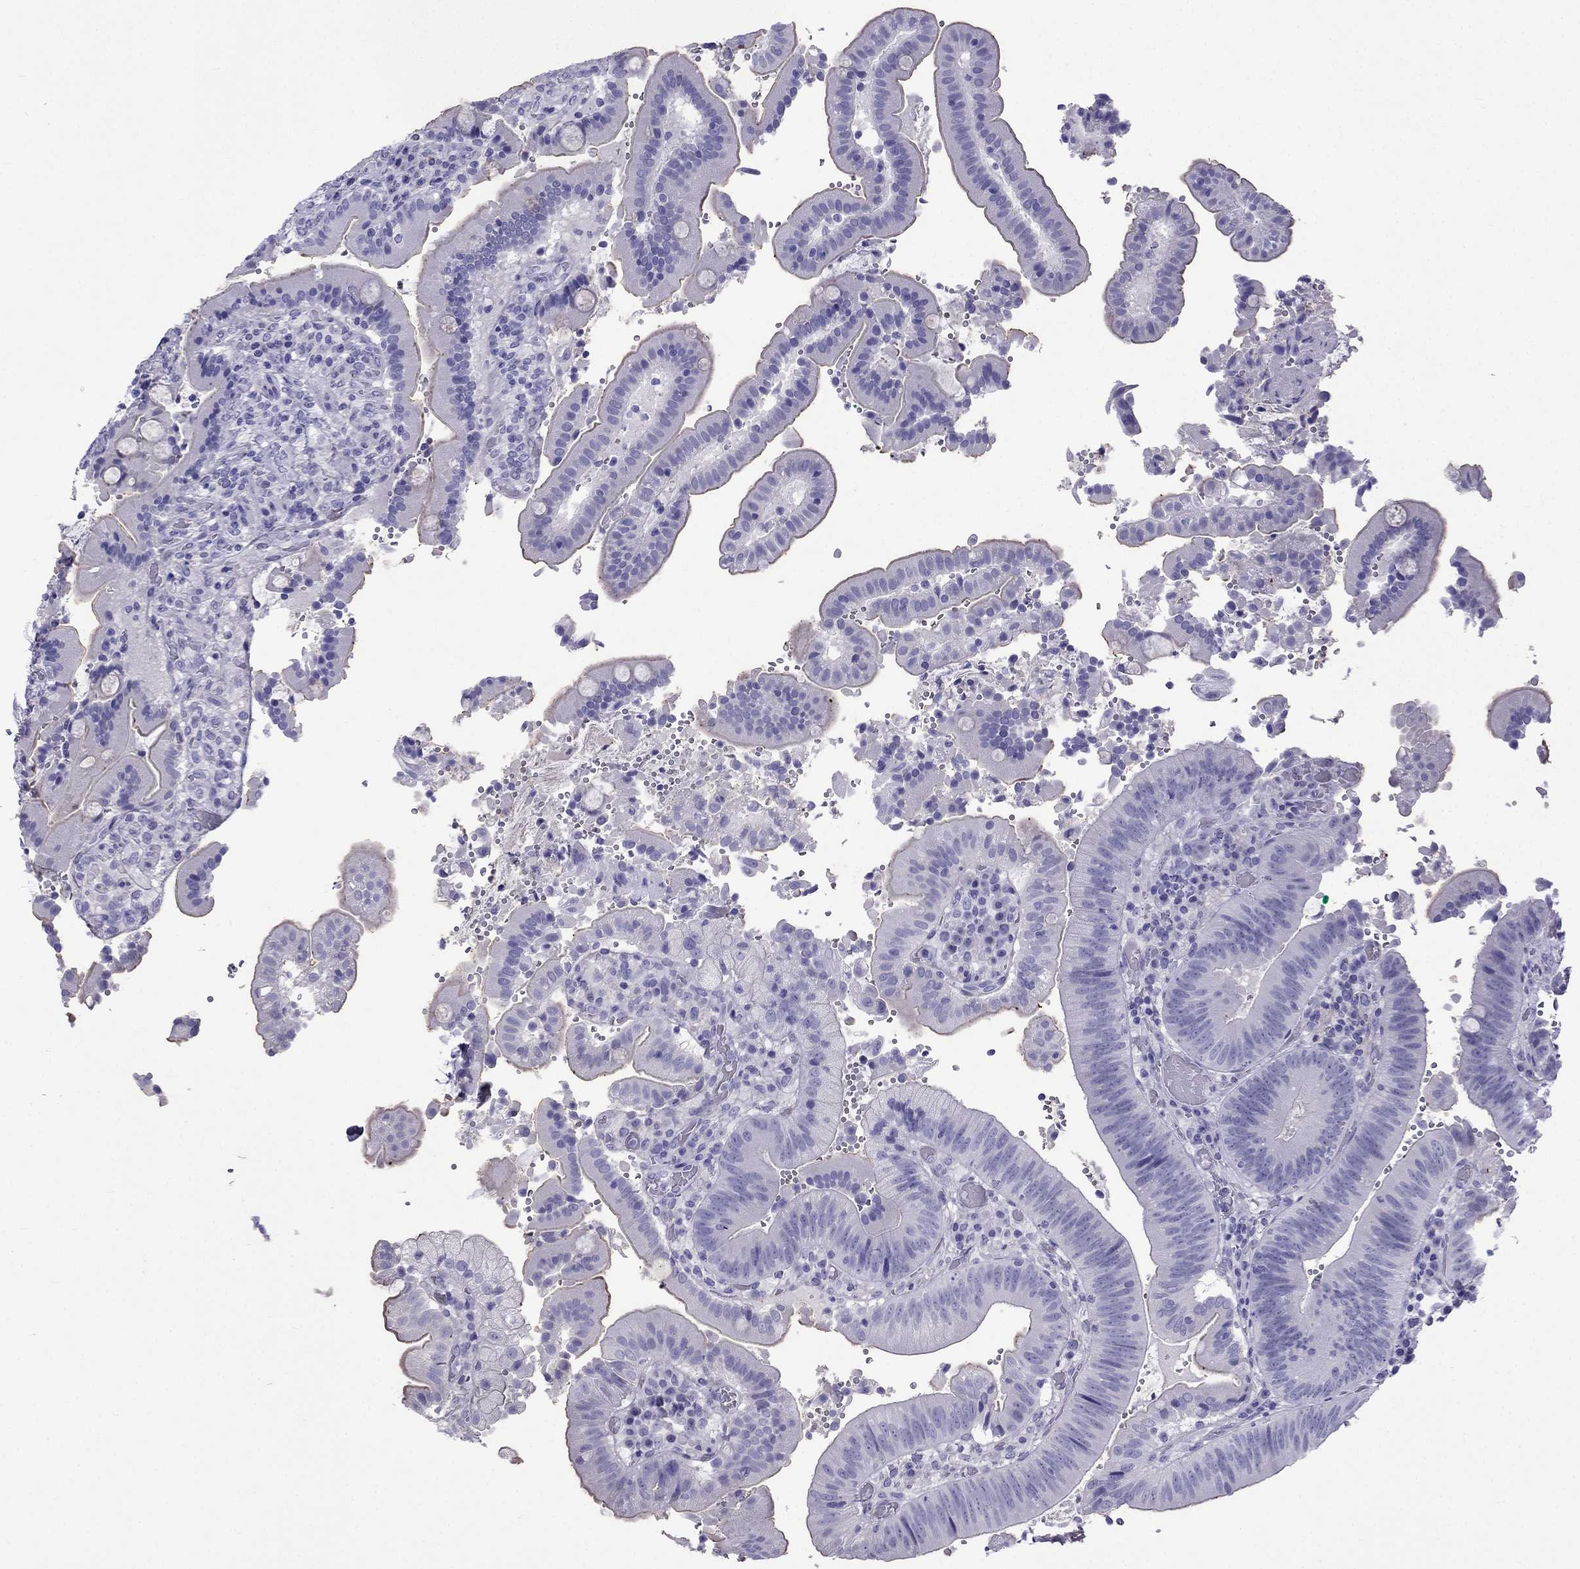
{"staining": {"intensity": "negative", "quantity": "none", "location": "none"}, "tissue": "duodenum", "cell_type": "Glandular cells", "image_type": "normal", "snomed": [{"axis": "morphology", "description": "Normal tissue, NOS"}, {"axis": "topography", "description": "Duodenum"}], "caption": "Human duodenum stained for a protein using IHC demonstrates no staining in glandular cells.", "gene": "ARR3", "patient": {"sex": "female", "age": 62}}